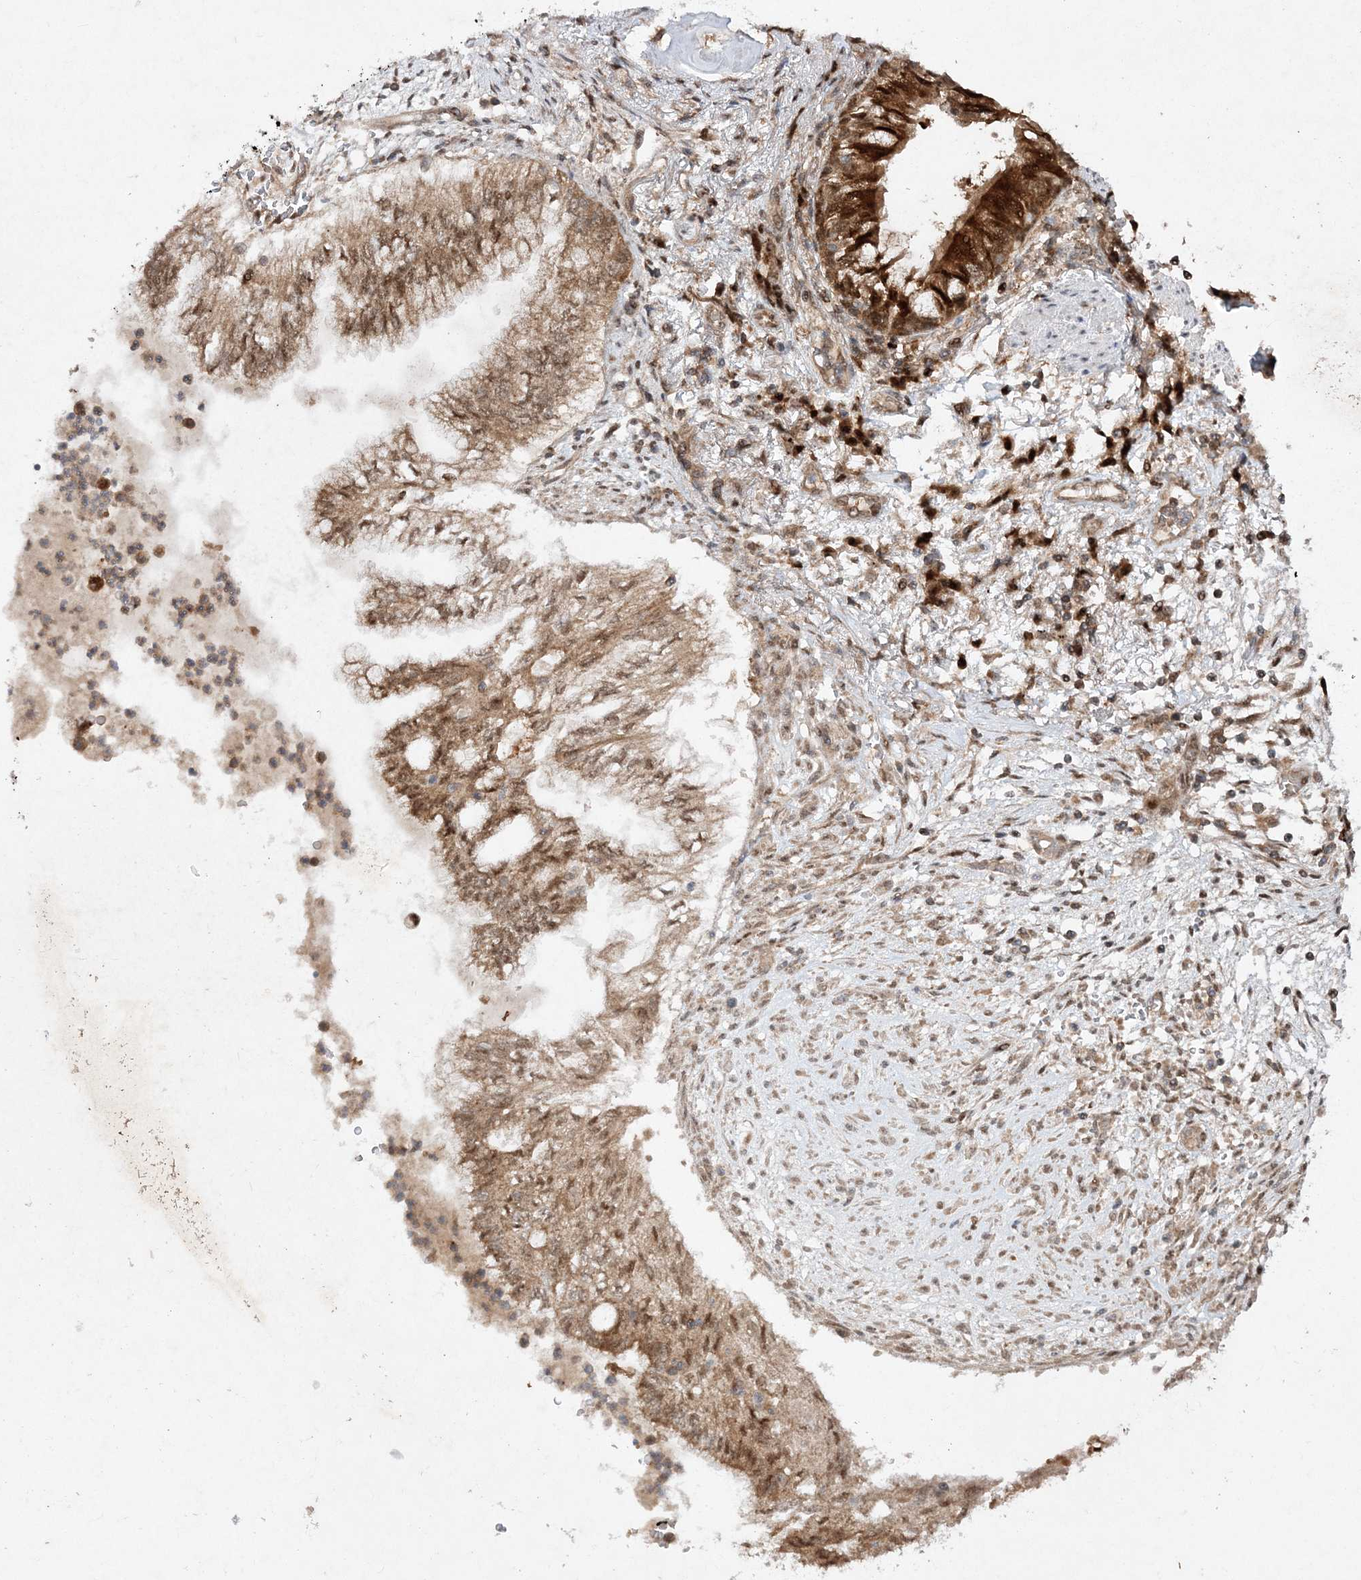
{"staining": {"intensity": "moderate", "quantity": ">75%", "location": "cytoplasmic/membranous,nuclear"}, "tissue": "lung cancer", "cell_type": "Tumor cells", "image_type": "cancer", "snomed": [{"axis": "morphology", "description": "Adenocarcinoma, NOS"}, {"axis": "topography", "description": "Lung"}], "caption": "An image of lung cancer (adenocarcinoma) stained for a protein demonstrates moderate cytoplasmic/membranous and nuclear brown staining in tumor cells.", "gene": "NIF3L1", "patient": {"sex": "female", "age": 70}}